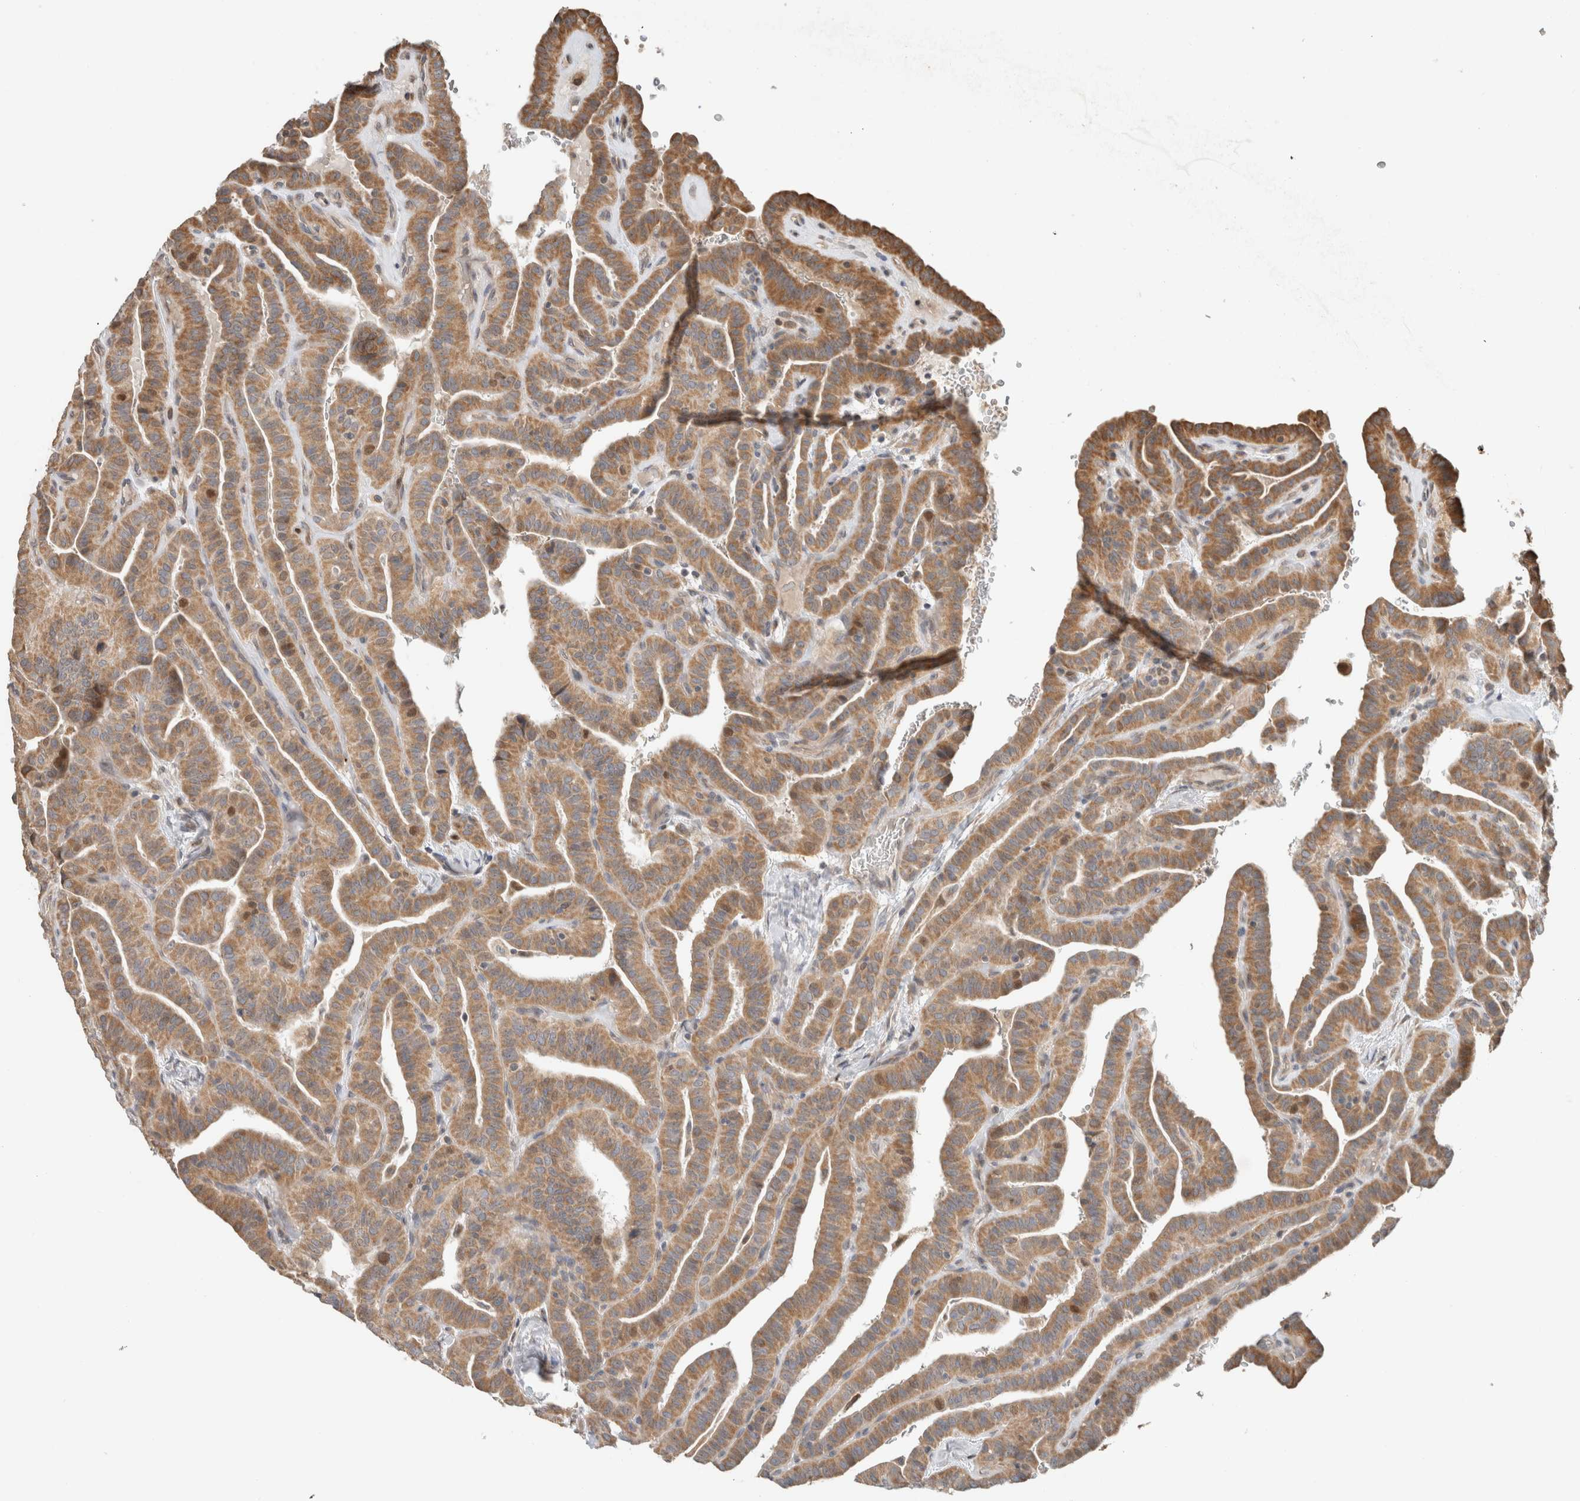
{"staining": {"intensity": "moderate", "quantity": ">75%", "location": "cytoplasmic/membranous"}, "tissue": "thyroid cancer", "cell_type": "Tumor cells", "image_type": "cancer", "snomed": [{"axis": "morphology", "description": "Papillary adenocarcinoma, NOS"}, {"axis": "topography", "description": "Thyroid gland"}], "caption": "Tumor cells exhibit moderate cytoplasmic/membranous positivity in about >75% of cells in papillary adenocarcinoma (thyroid). (IHC, brightfield microscopy, high magnification).", "gene": "GINS4", "patient": {"sex": "male", "age": 77}}